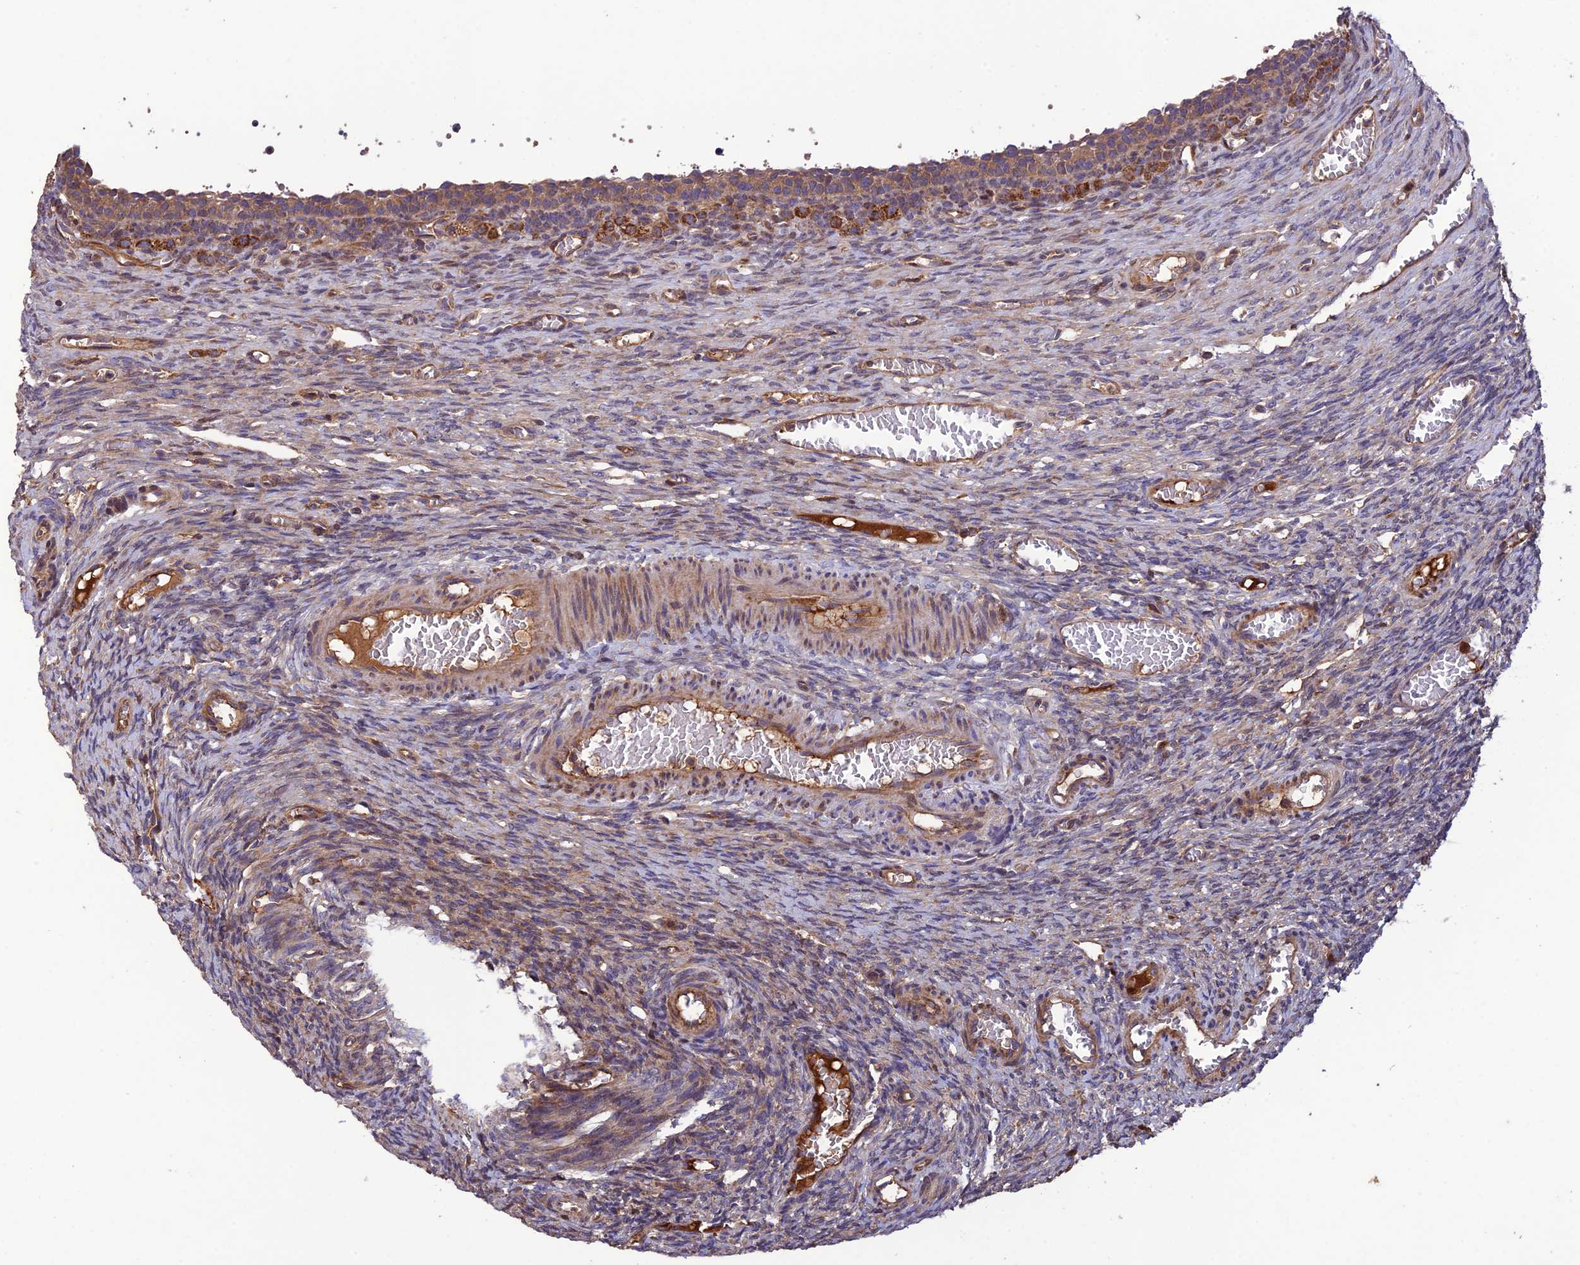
{"staining": {"intensity": "weak", "quantity": ">75%", "location": "cytoplasmic/membranous"}, "tissue": "ovary", "cell_type": "Follicle cells", "image_type": "normal", "snomed": [{"axis": "morphology", "description": "Normal tissue, NOS"}, {"axis": "topography", "description": "Ovary"}], "caption": "IHC (DAB (3,3'-diaminobenzidine)) staining of normal human ovary exhibits weak cytoplasmic/membranous protein staining in about >75% of follicle cells. IHC stains the protein in brown and the nuclei are stained blue.", "gene": "MIOS", "patient": {"sex": "female", "age": 27}}